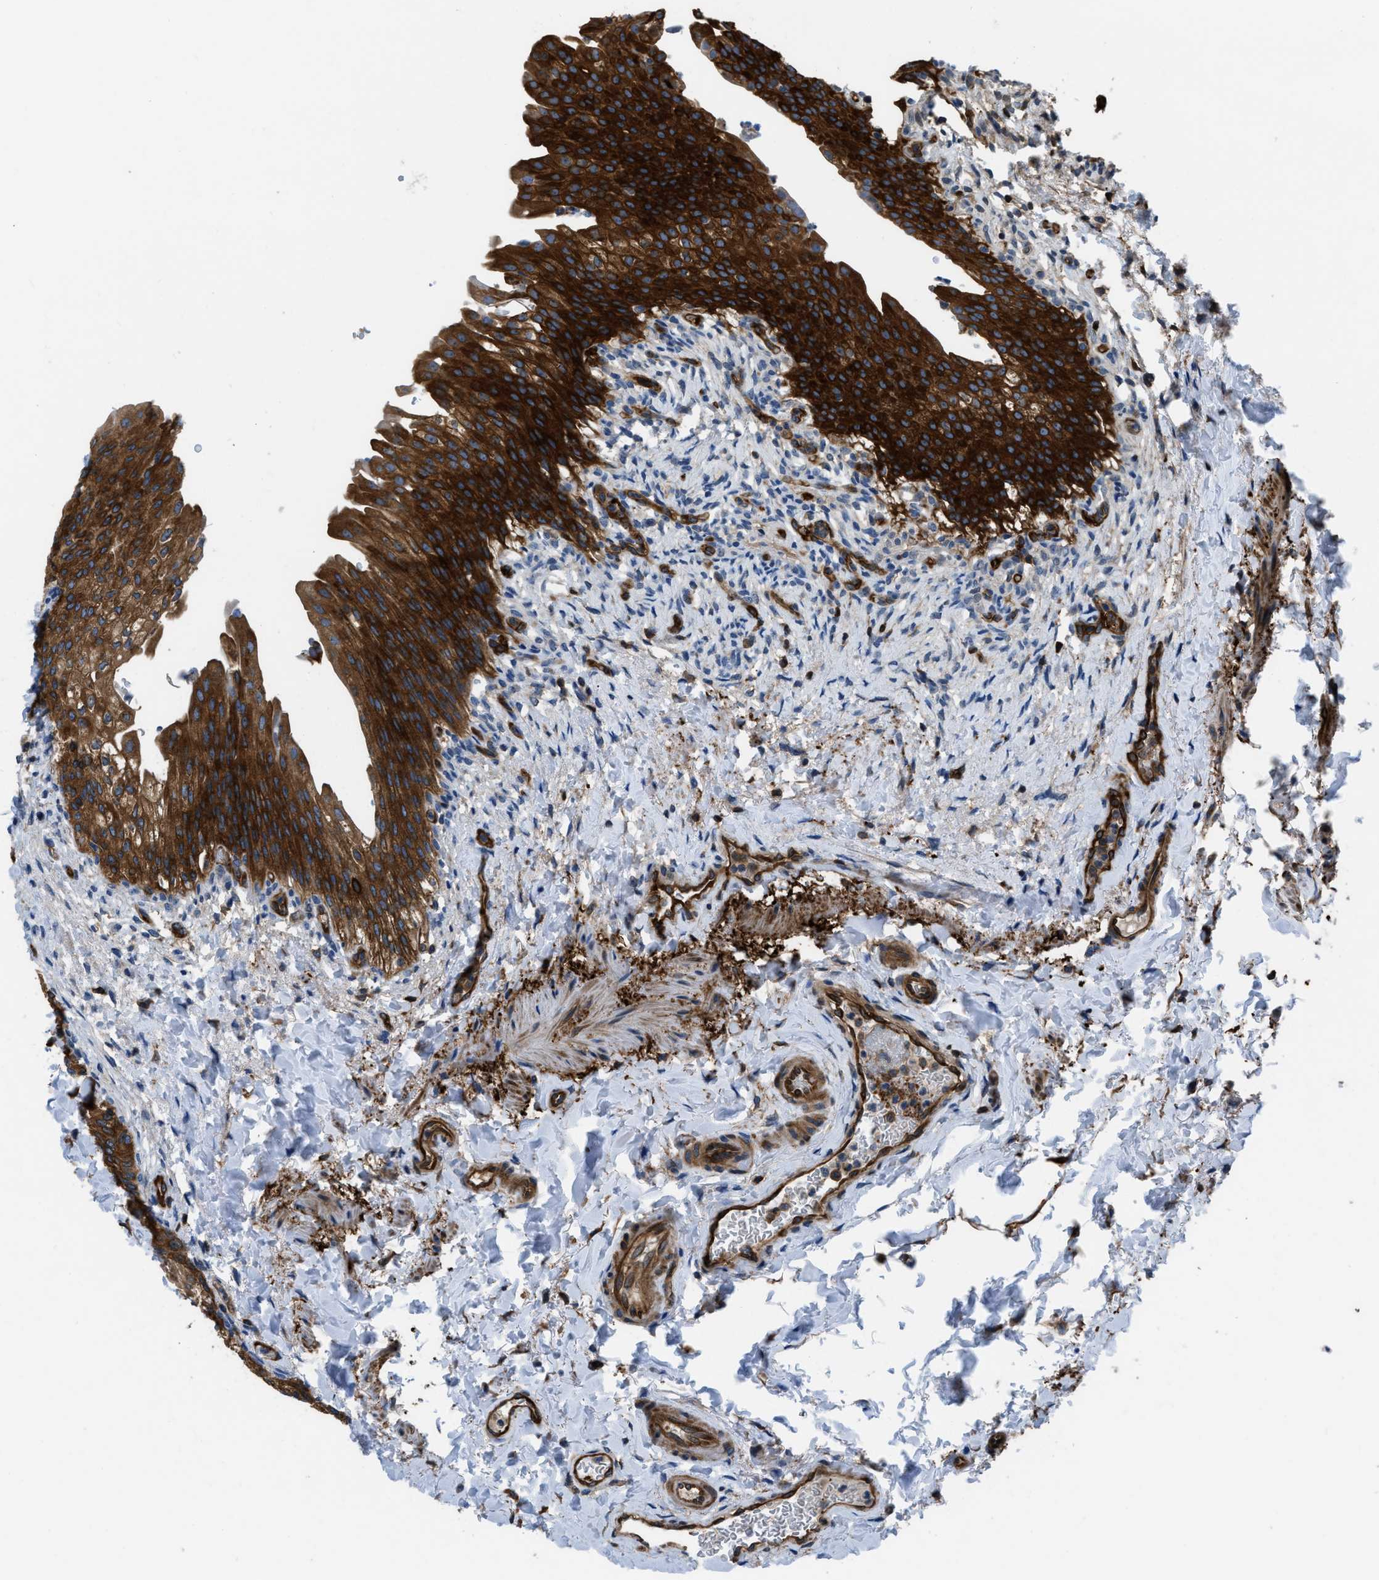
{"staining": {"intensity": "strong", "quantity": ">75%", "location": "cytoplasmic/membranous"}, "tissue": "urinary bladder", "cell_type": "Urothelial cells", "image_type": "normal", "snomed": [{"axis": "morphology", "description": "Normal tissue, NOS"}, {"axis": "topography", "description": "Urinary bladder"}], "caption": "IHC (DAB) staining of unremarkable human urinary bladder reveals strong cytoplasmic/membranous protein expression in about >75% of urothelial cells.", "gene": "PFKP", "patient": {"sex": "female", "age": 60}}